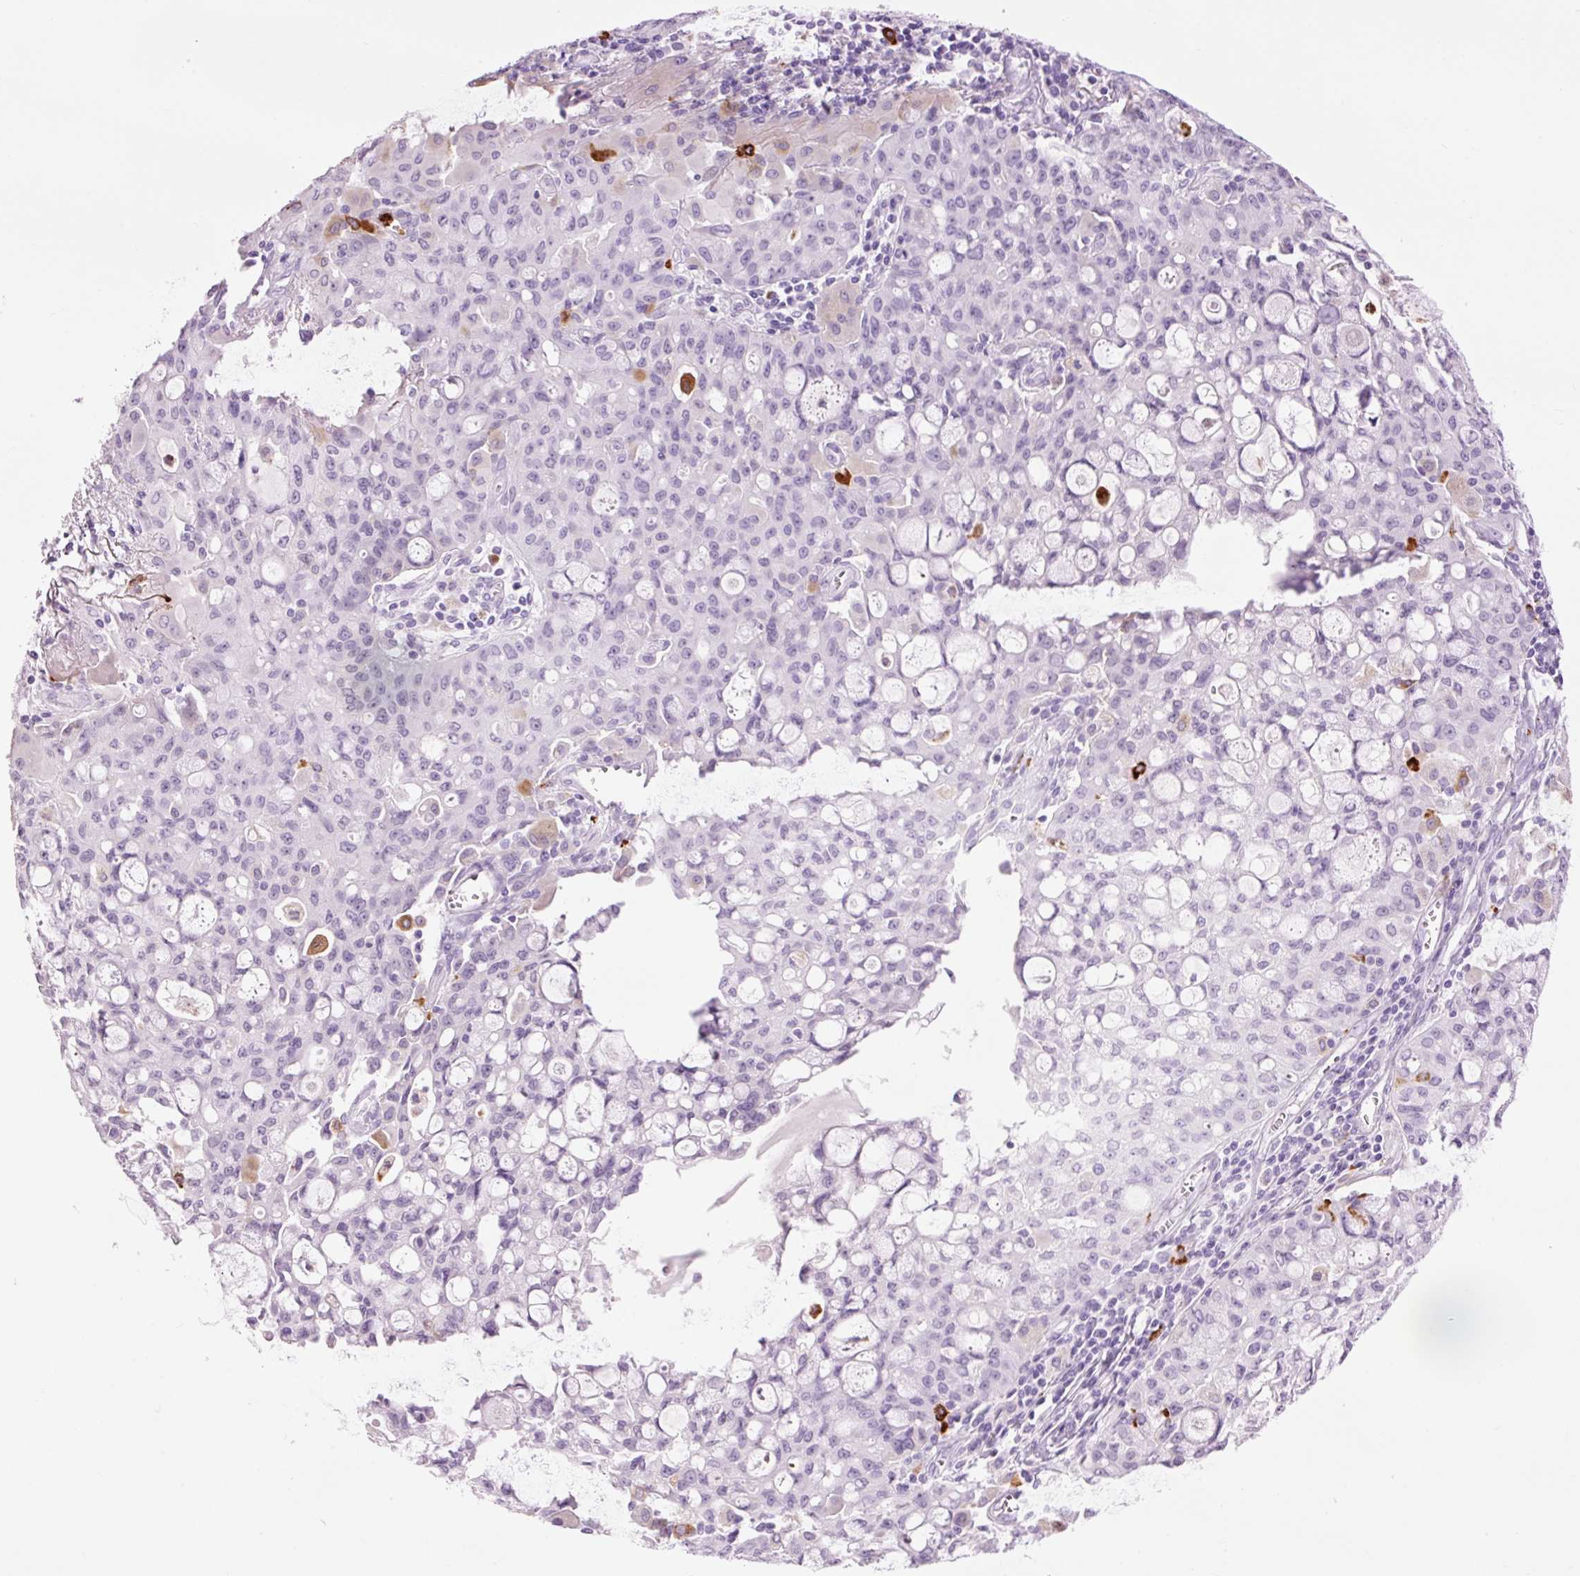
{"staining": {"intensity": "negative", "quantity": "none", "location": "none"}, "tissue": "lung cancer", "cell_type": "Tumor cells", "image_type": "cancer", "snomed": [{"axis": "morphology", "description": "Adenocarcinoma, NOS"}, {"axis": "topography", "description": "Lung"}], "caption": "There is no significant positivity in tumor cells of lung cancer (adenocarcinoma).", "gene": "LYZ", "patient": {"sex": "female", "age": 44}}